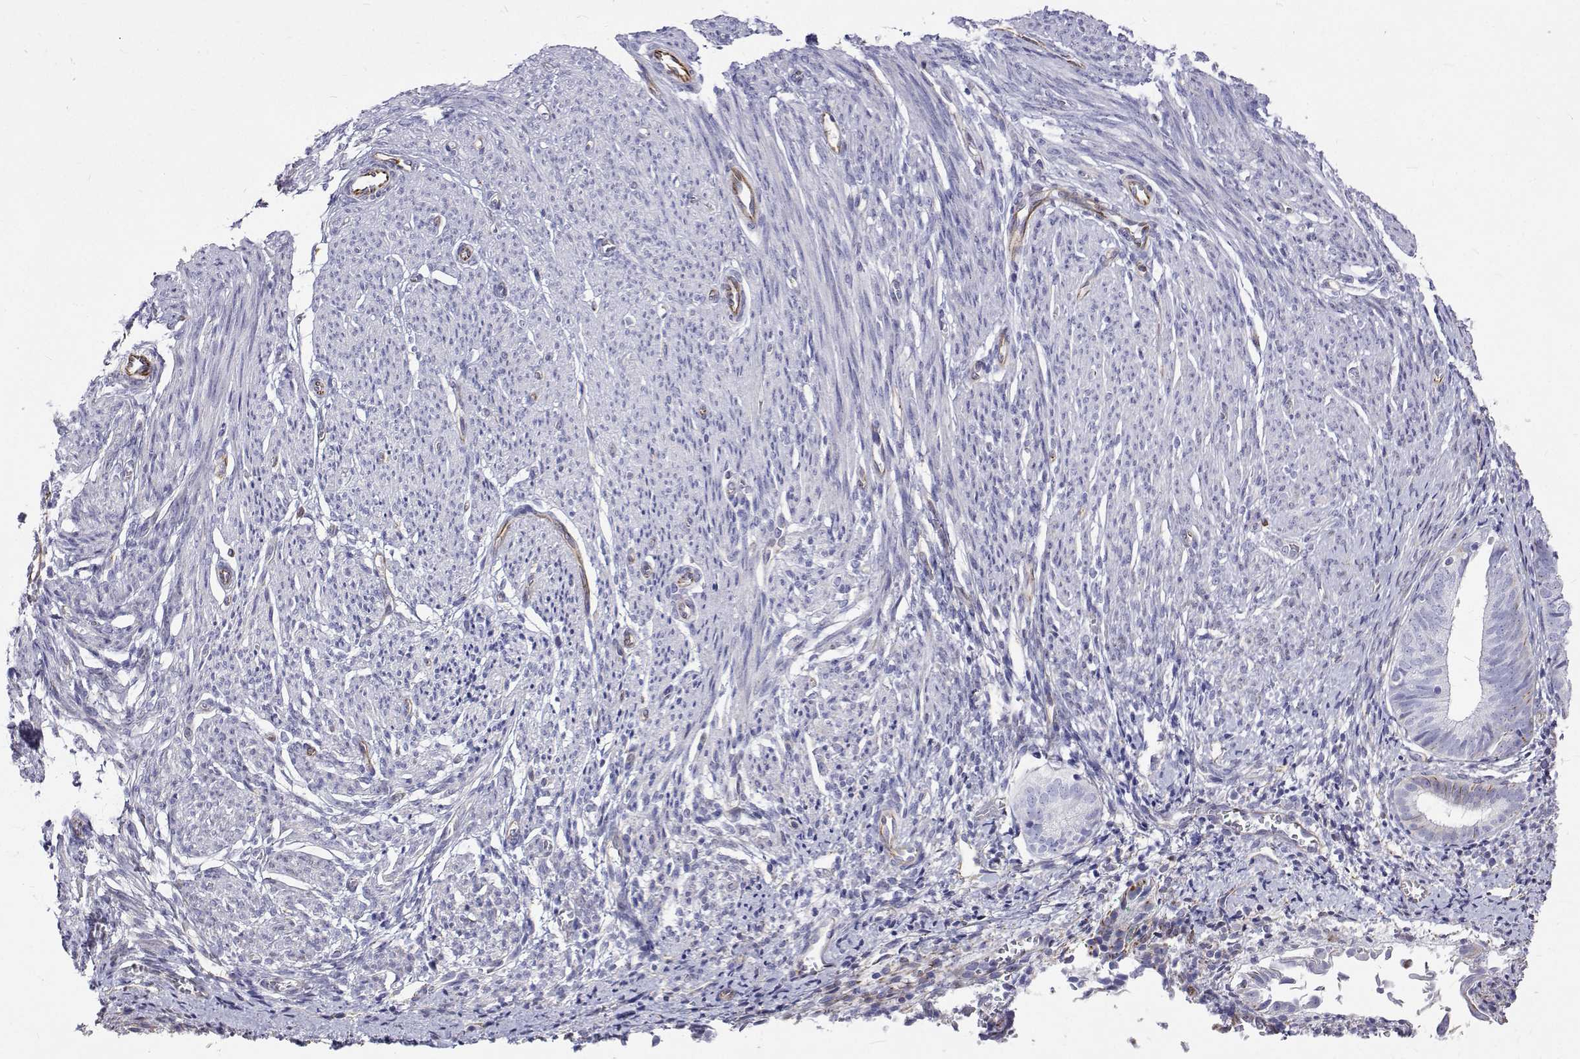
{"staining": {"intensity": "negative", "quantity": "none", "location": "none"}, "tissue": "endometrium", "cell_type": "Cells in endometrial stroma", "image_type": "normal", "snomed": [{"axis": "morphology", "description": "Normal tissue, NOS"}, {"axis": "topography", "description": "Endometrium"}], "caption": "High power microscopy micrograph of an immunohistochemistry (IHC) micrograph of unremarkable endometrium, revealing no significant staining in cells in endometrial stroma.", "gene": "OPRPN", "patient": {"sex": "female", "age": 50}}